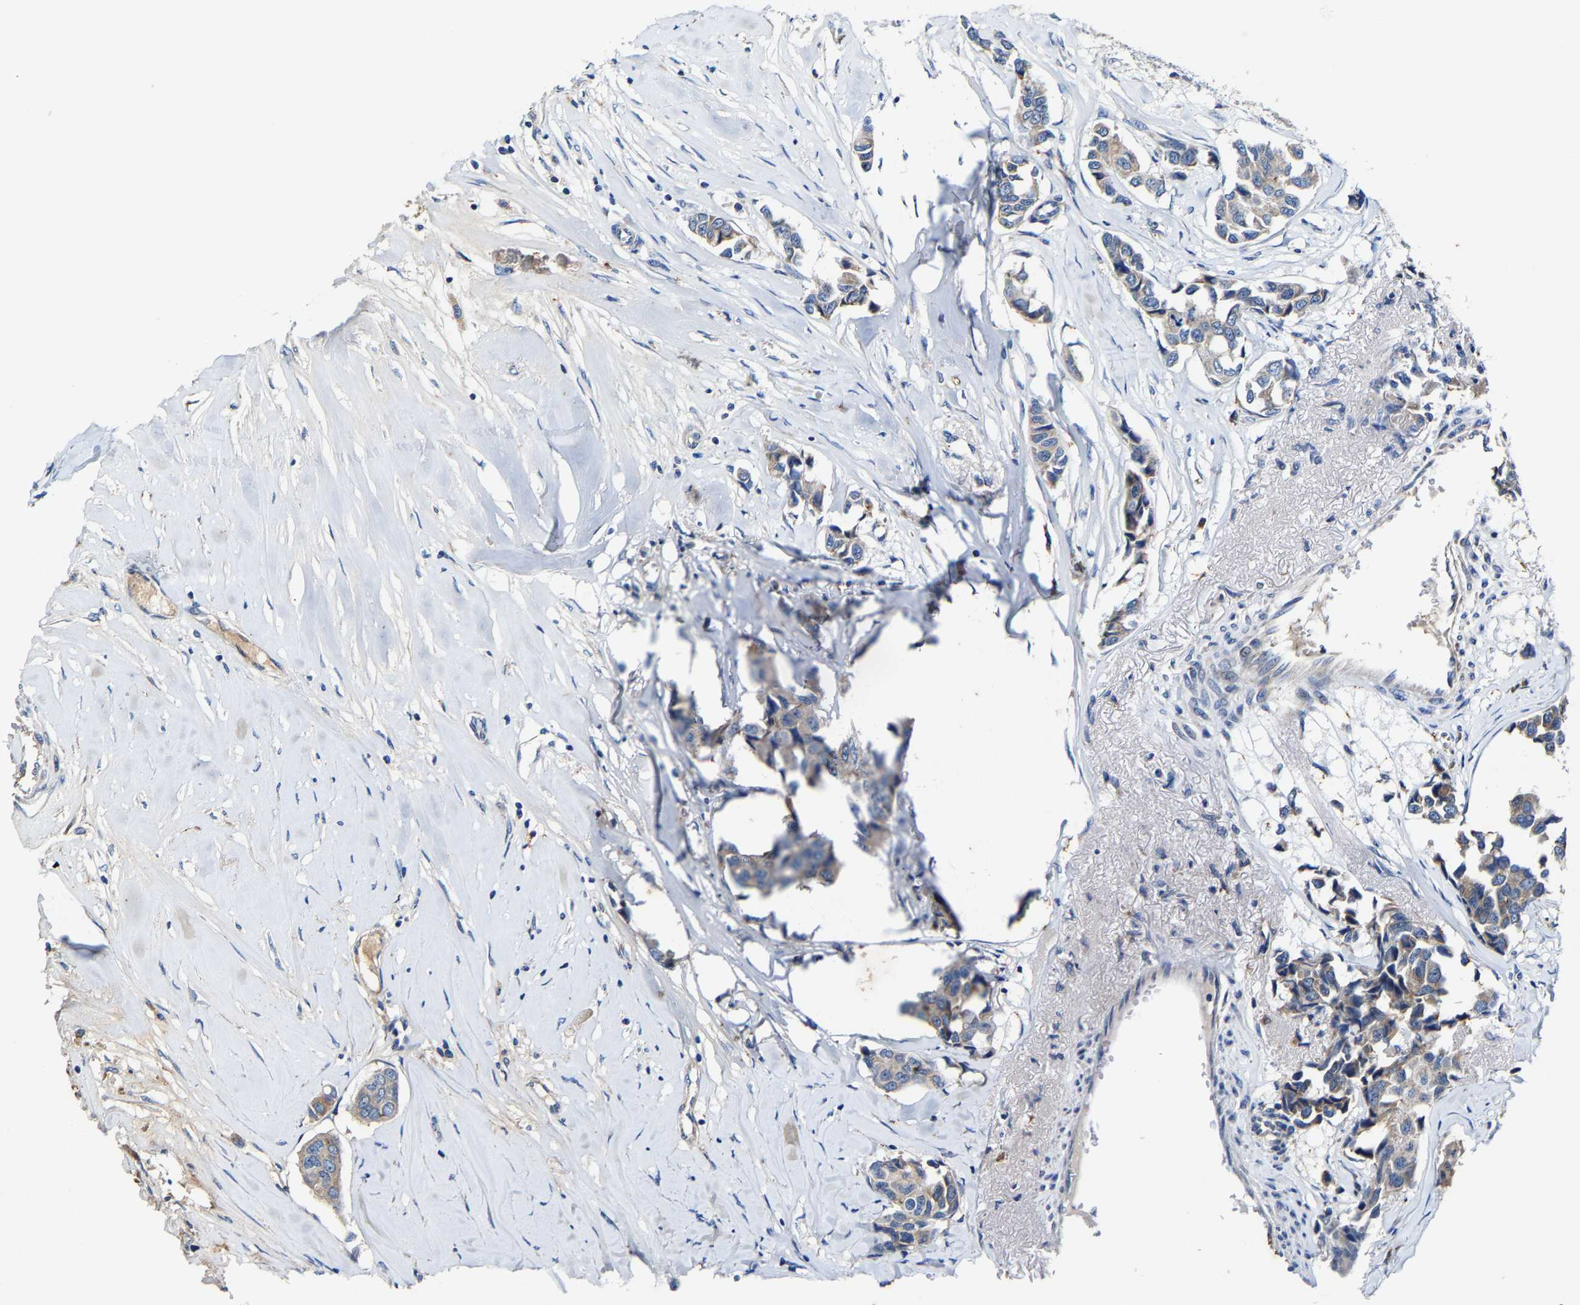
{"staining": {"intensity": "weak", "quantity": "25%-75%", "location": "cytoplasmic/membranous"}, "tissue": "breast cancer", "cell_type": "Tumor cells", "image_type": "cancer", "snomed": [{"axis": "morphology", "description": "Duct carcinoma"}, {"axis": "topography", "description": "Breast"}], "caption": "Brown immunohistochemical staining in human breast cancer demonstrates weak cytoplasmic/membranous staining in about 25%-75% of tumor cells.", "gene": "SLC25A25", "patient": {"sex": "female", "age": 80}}